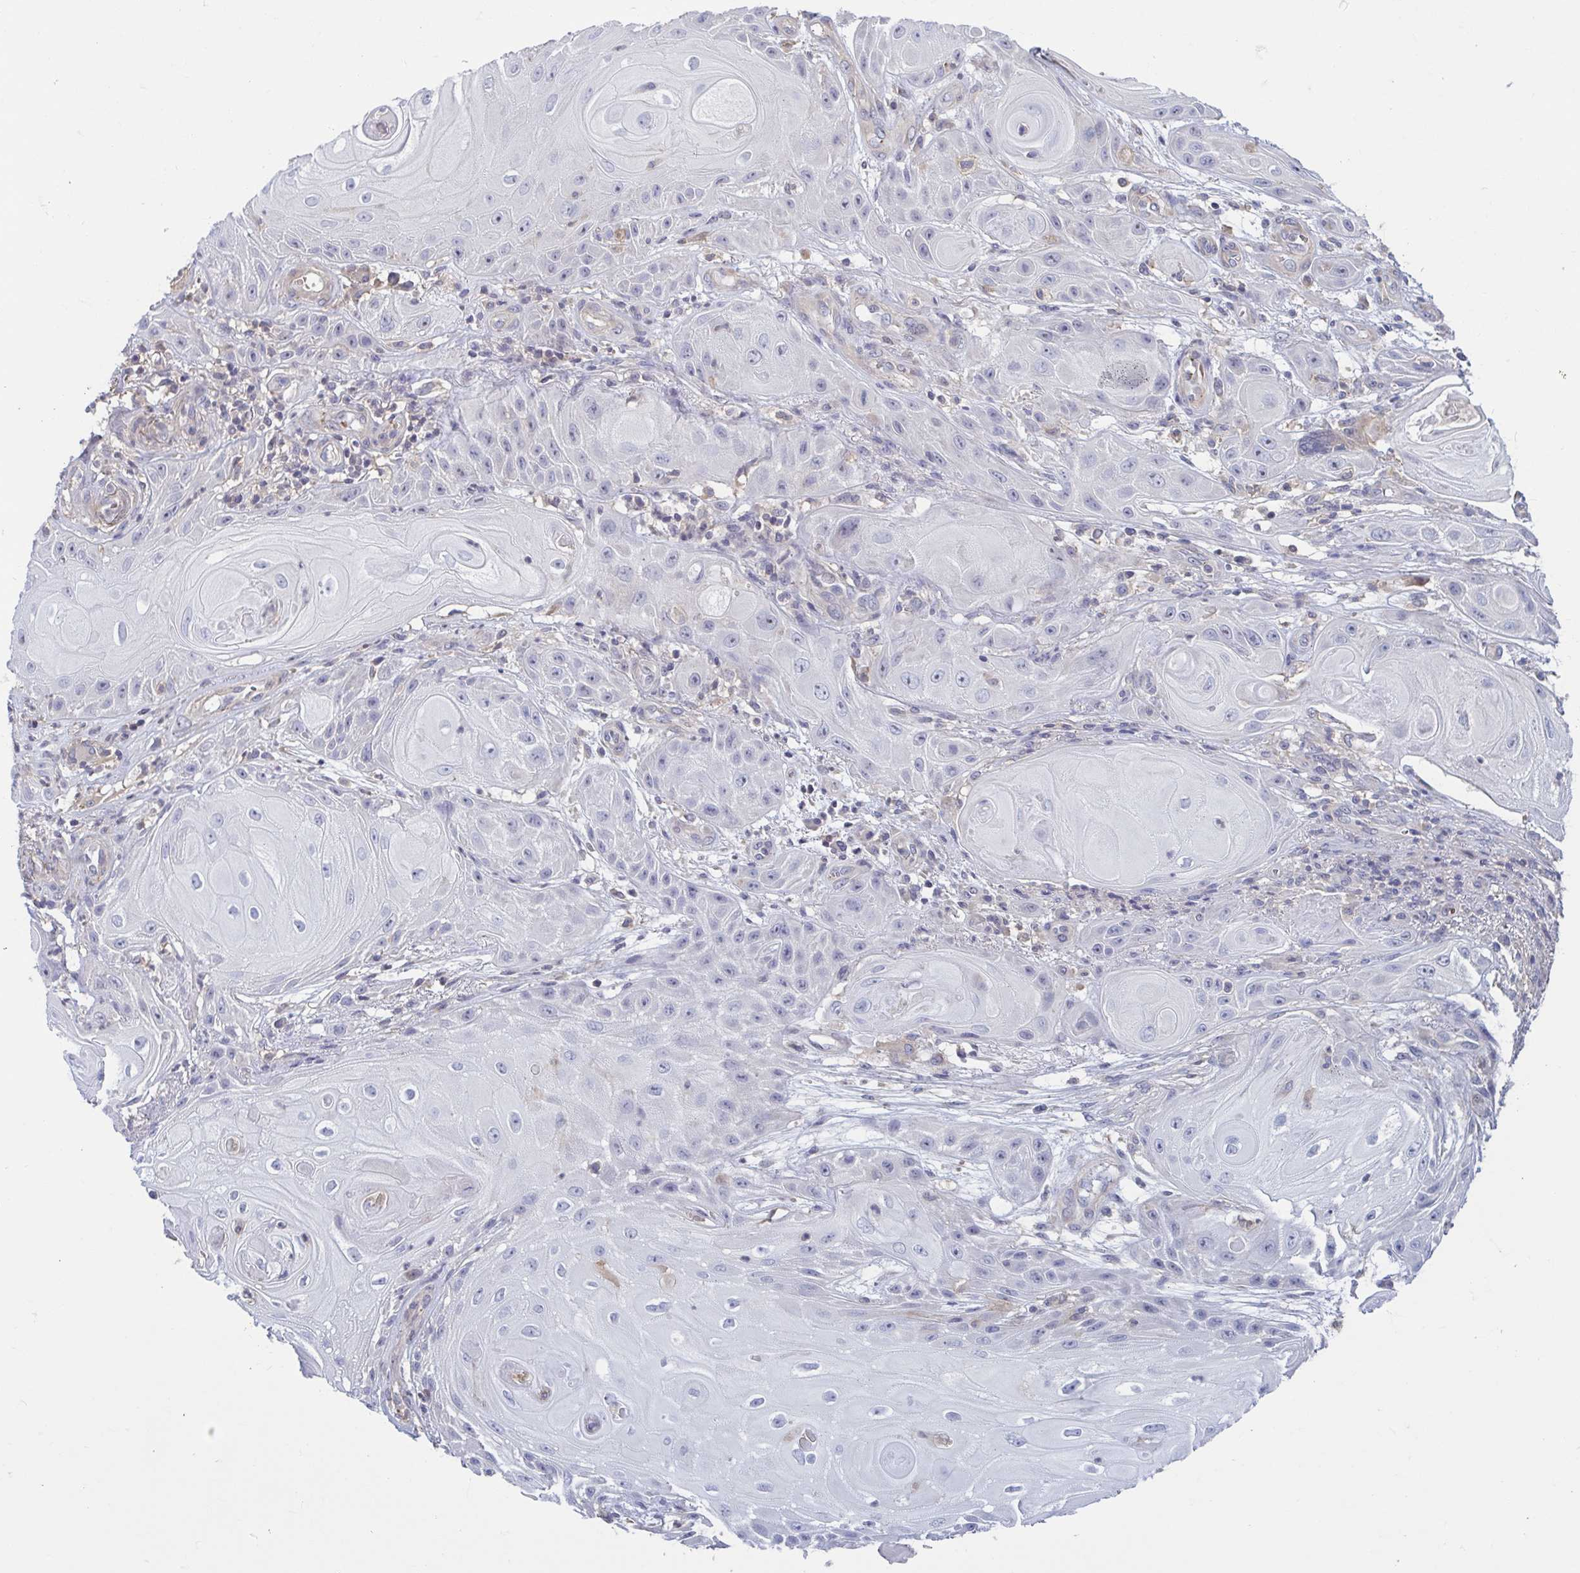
{"staining": {"intensity": "negative", "quantity": "none", "location": "none"}, "tissue": "skin cancer", "cell_type": "Tumor cells", "image_type": "cancer", "snomed": [{"axis": "morphology", "description": "Squamous cell carcinoma, NOS"}, {"axis": "topography", "description": "Skin"}], "caption": "Tumor cells show no significant protein positivity in skin squamous cell carcinoma.", "gene": "LRRC38", "patient": {"sex": "male", "age": 62}}